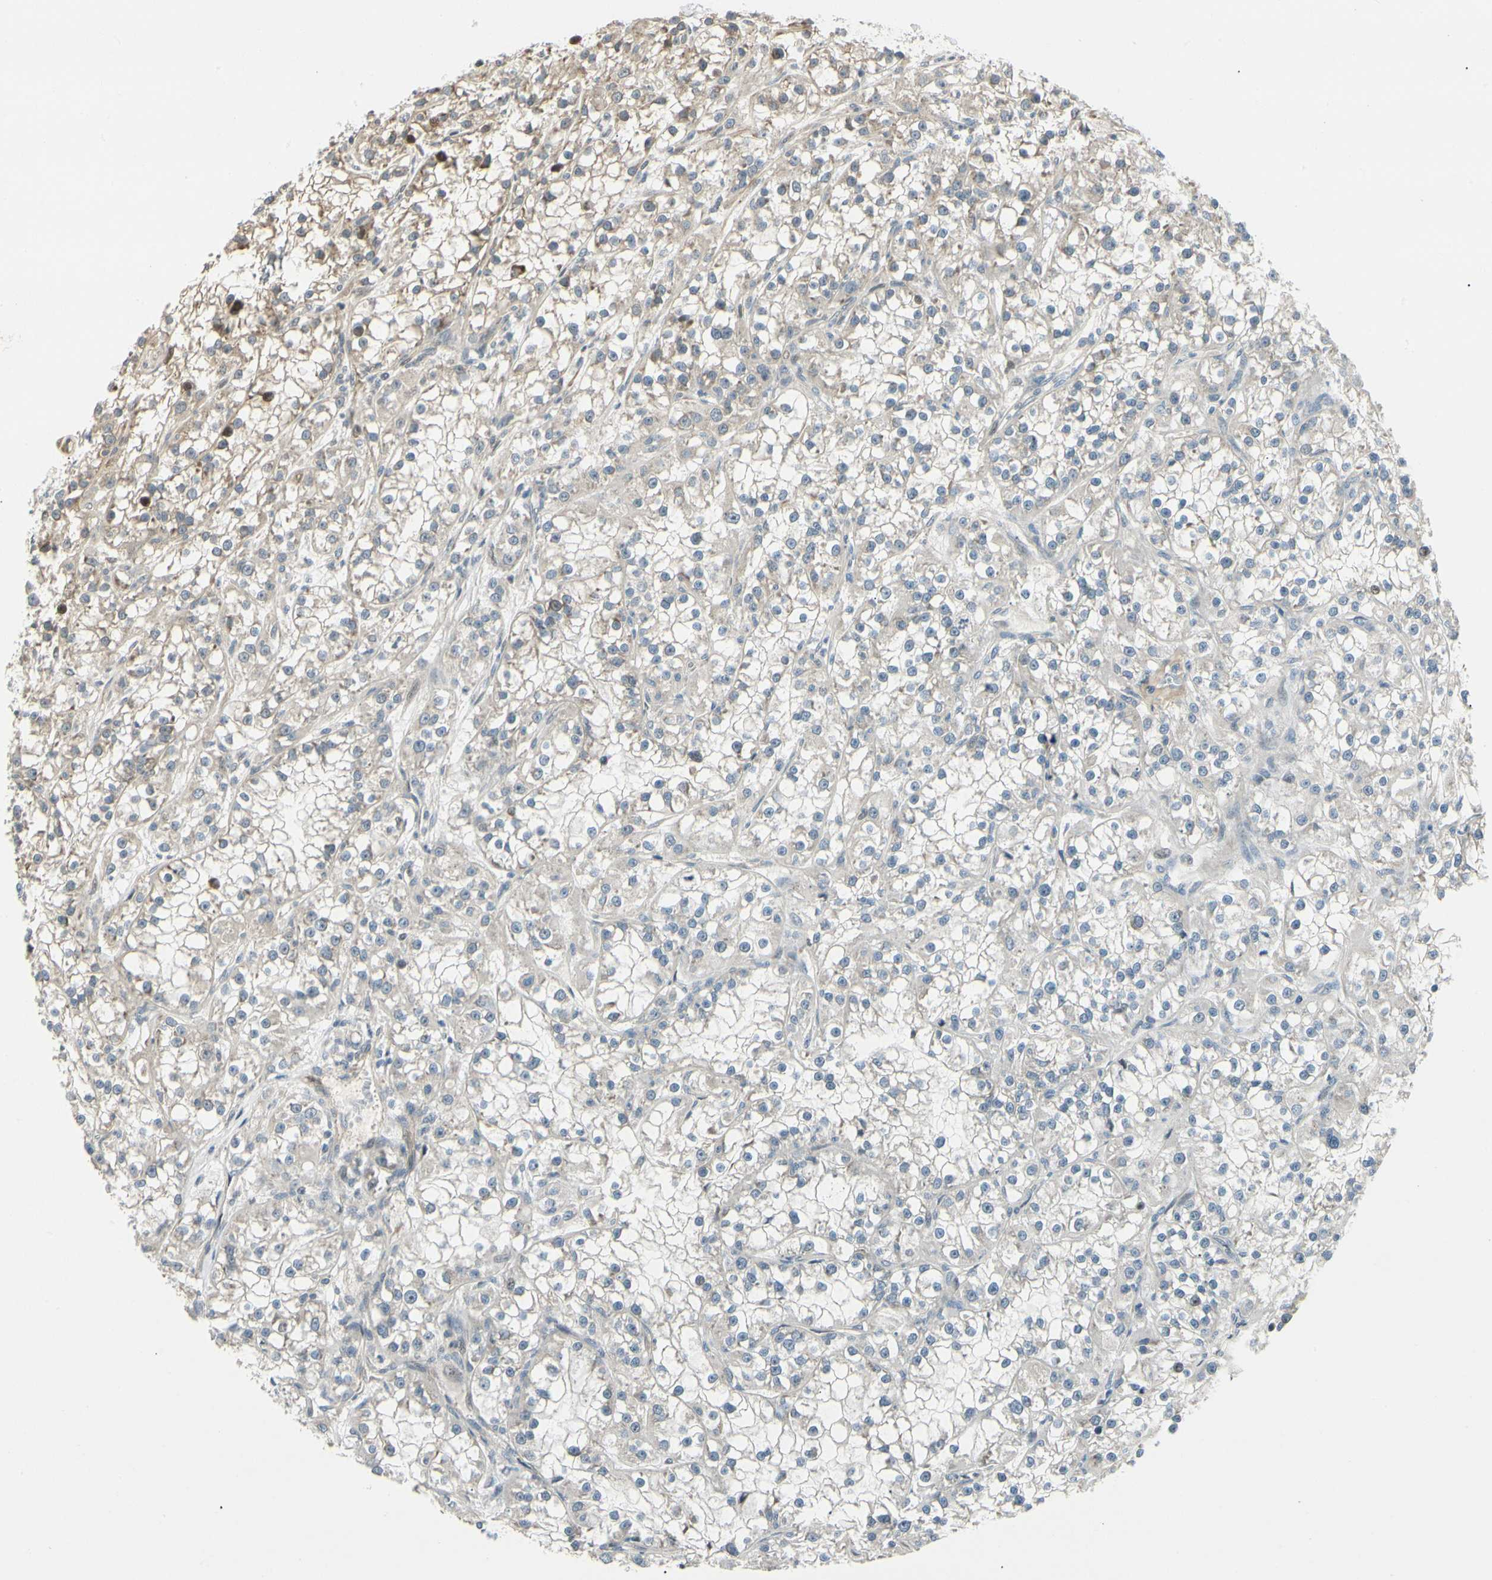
{"staining": {"intensity": "weak", "quantity": "<25%", "location": "cytoplasmic/membranous"}, "tissue": "renal cancer", "cell_type": "Tumor cells", "image_type": "cancer", "snomed": [{"axis": "morphology", "description": "Adenocarcinoma, NOS"}, {"axis": "topography", "description": "Kidney"}], "caption": "This is an immunohistochemistry (IHC) image of human renal cancer (adenocarcinoma). There is no positivity in tumor cells.", "gene": "P4HA3", "patient": {"sex": "female", "age": 52}}